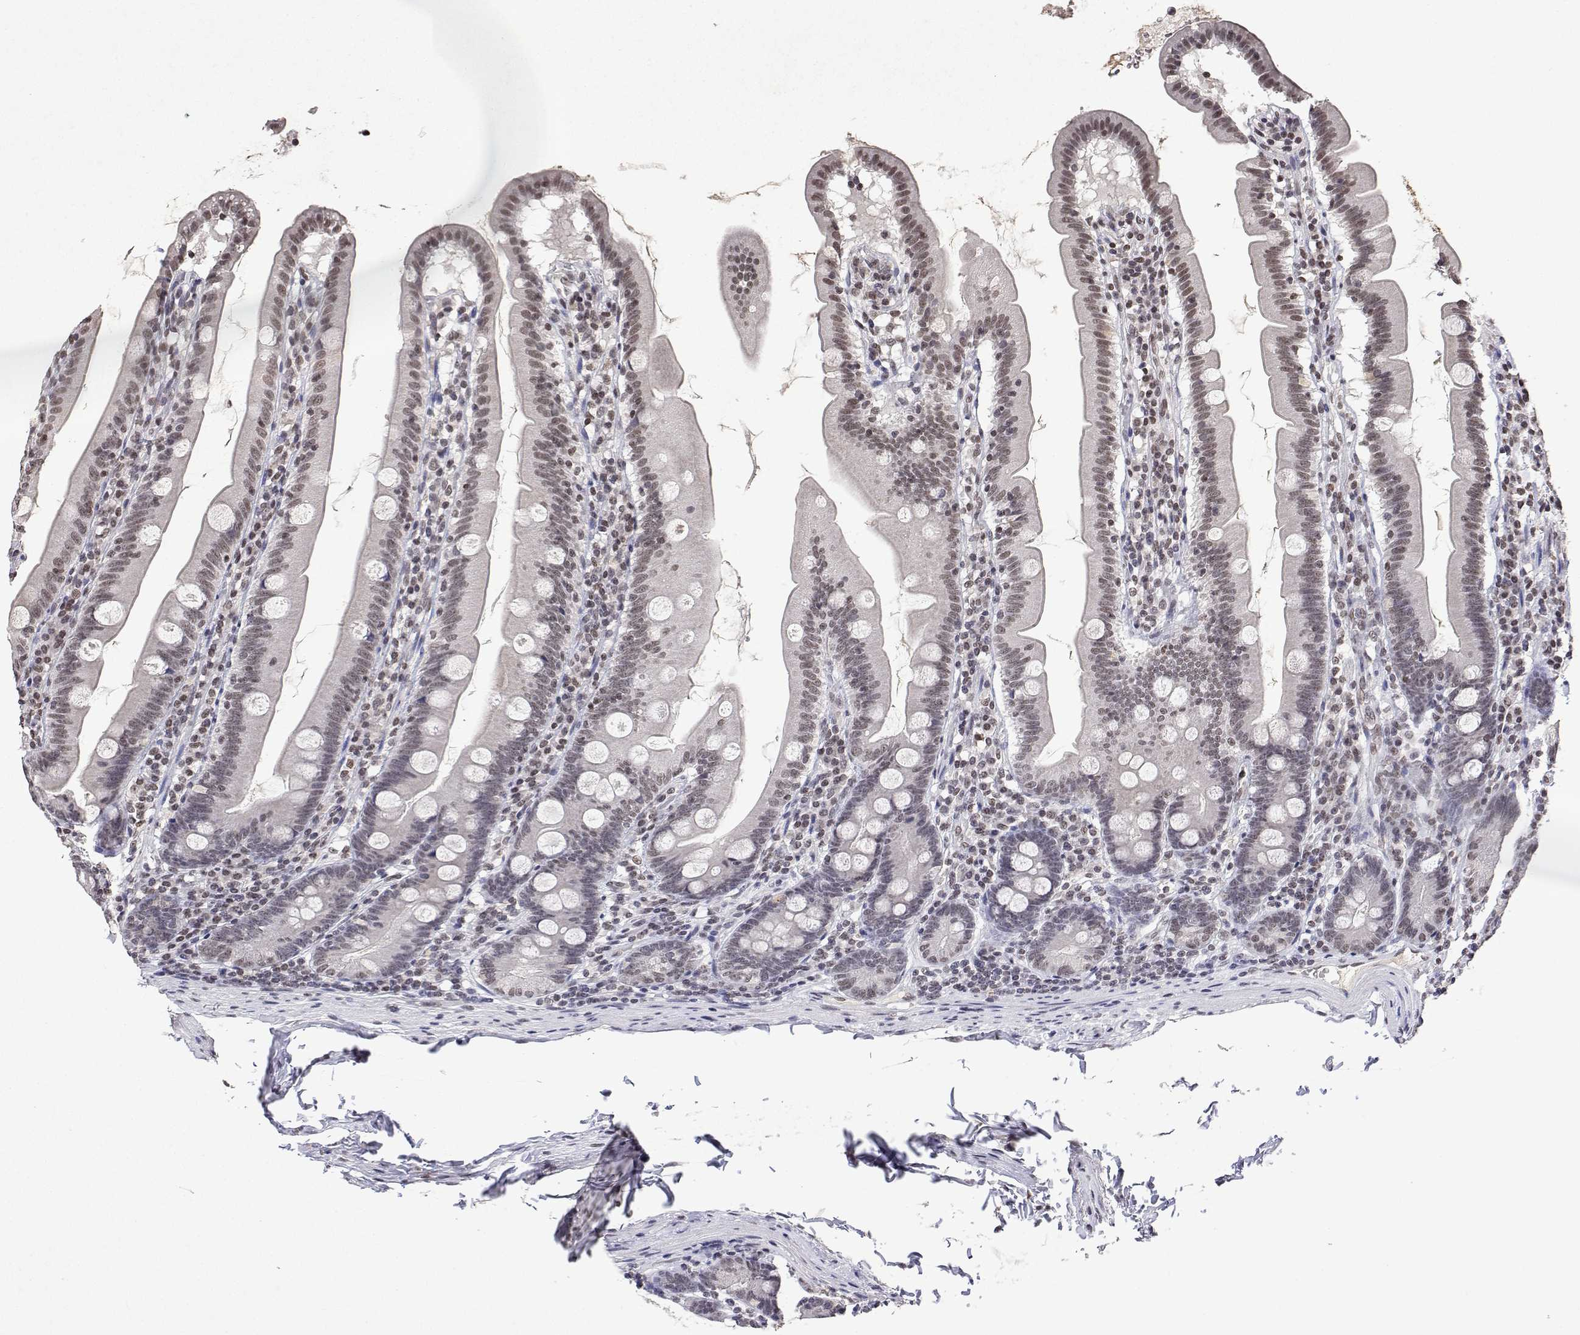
{"staining": {"intensity": "weak", "quantity": ">75%", "location": "nuclear"}, "tissue": "duodenum", "cell_type": "Glandular cells", "image_type": "normal", "snomed": [{"axis": "morphology", "description": "Normal tissue, NOS"}, {"axis": "topography", "description": "Duodenum"}], "caption": "IHC (DAB) staining of unremarkable duodenum shows weak nuclear protein expression in approximately >75% of glandular cells.", "gene": "XPC", "patient": {"sex": "female", "age": 67}}